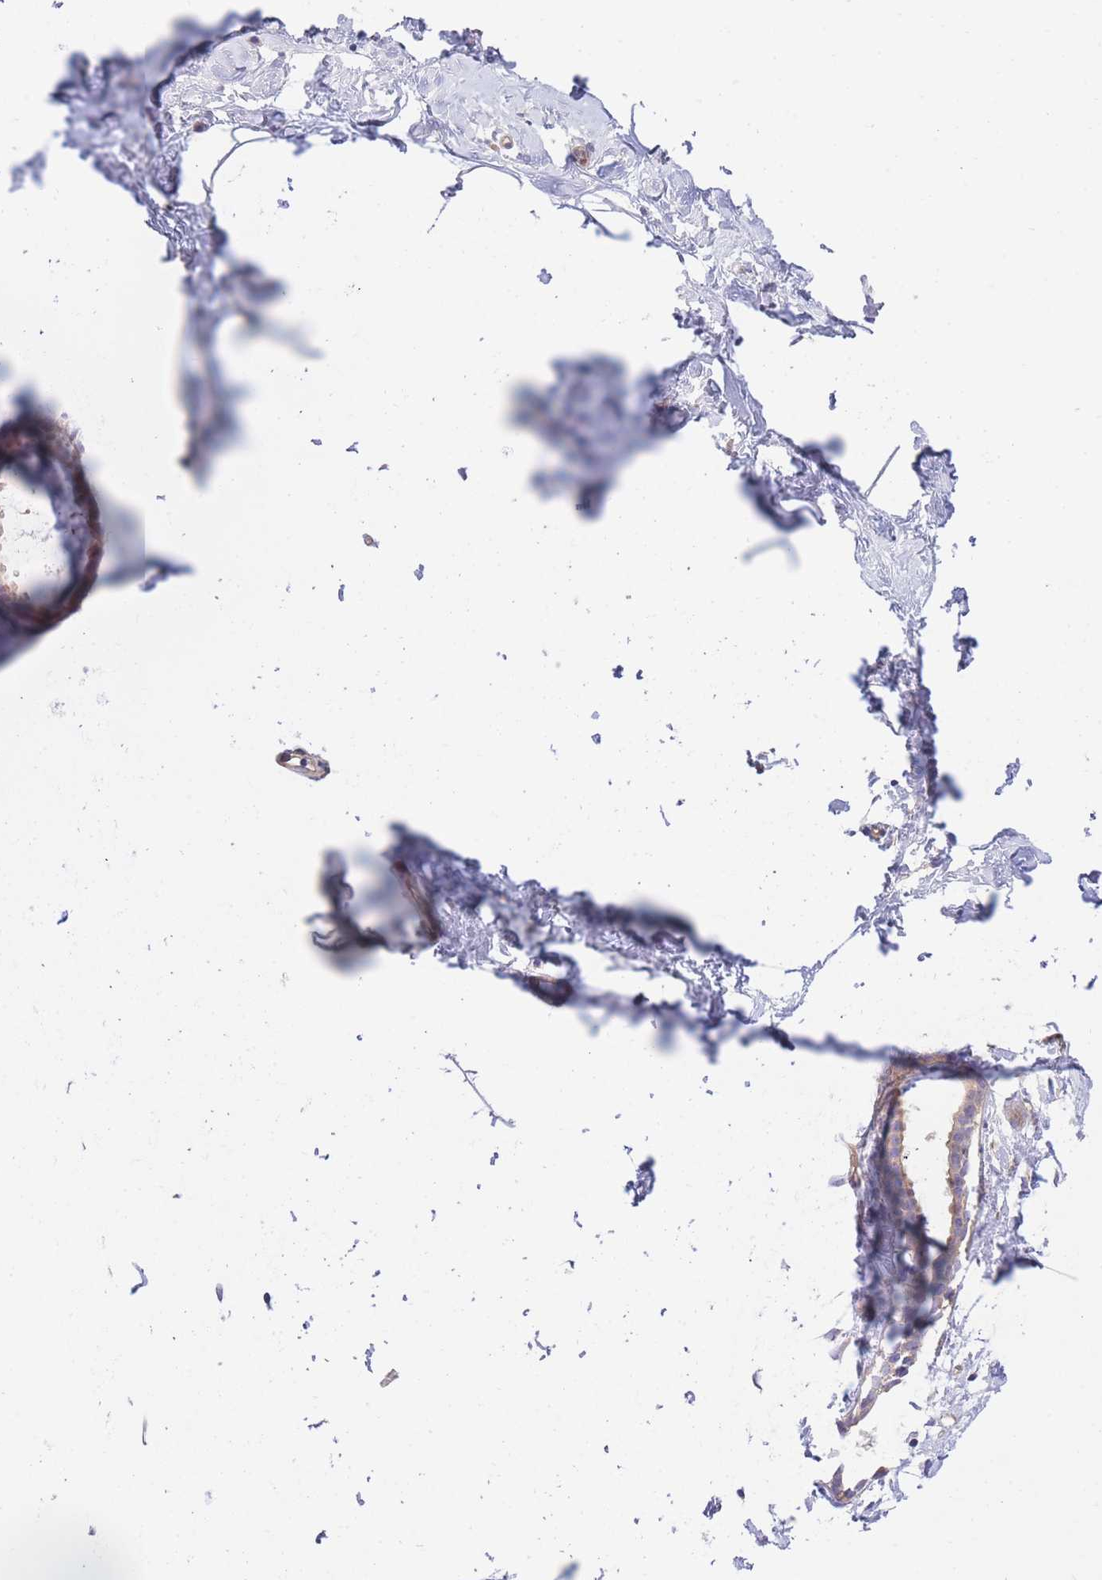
{"staining": {"intensity": "negative", "quantity": "none", "location": "none"}, "tissue": "breast", "cell_type": "Adipocytes", "image_type": "normal", "snomed": [{"axis": "morphology", "description": "Normal tissue, NOS"}, {"axis": "morphology", "description": "Adenoma, NOS"}, {"axis": "topography", "description": "Breast"}], "caption": "The image displays no staining of adipocytes in benign breast.", "gene": "CHAC1", "patient": {"sex": "female", "age": 23}}